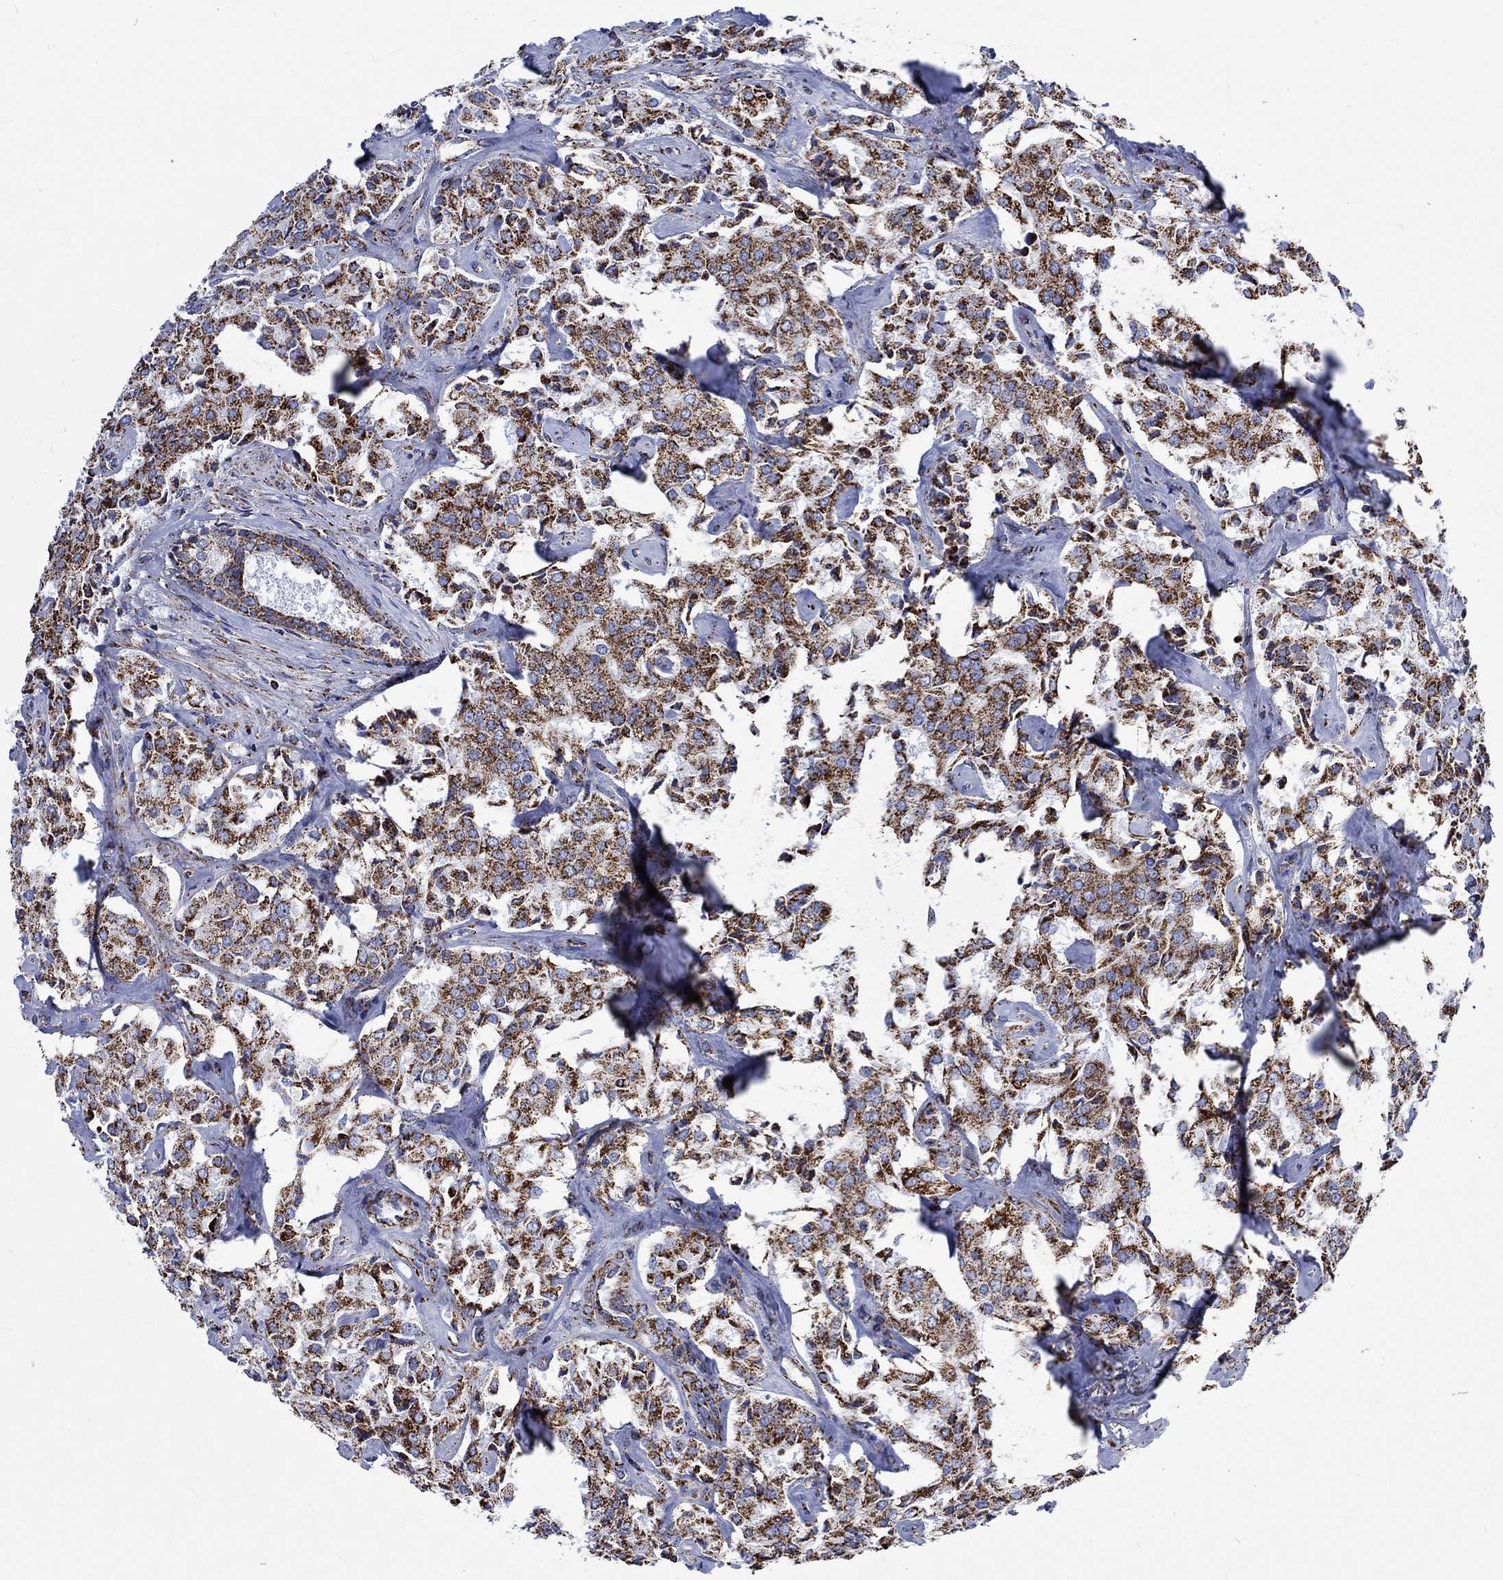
{"staining": {"intensity": "strong", "quantity": ">75%", "location": "cytoplasmic/membranous"}, "tissue": "prostate cancer", "cell_type": "Tumor cells", "image_type": "cancer", "snomed": [{"axis": "morphology", "description": "Adenocarcinoma, NOS"}, {"axis": "topography", "description": "Prostate"}], "caption": "Immunohistochemistry photomicrograph of prostate adenocarcinoma stained for a protein (brown), which demonstrates high levels of strong cytoplasmic/membranous staining in approximately >75% of tumor cells.", "gene": "RCE1", "patient": {"sex": "male", "age": 66}}